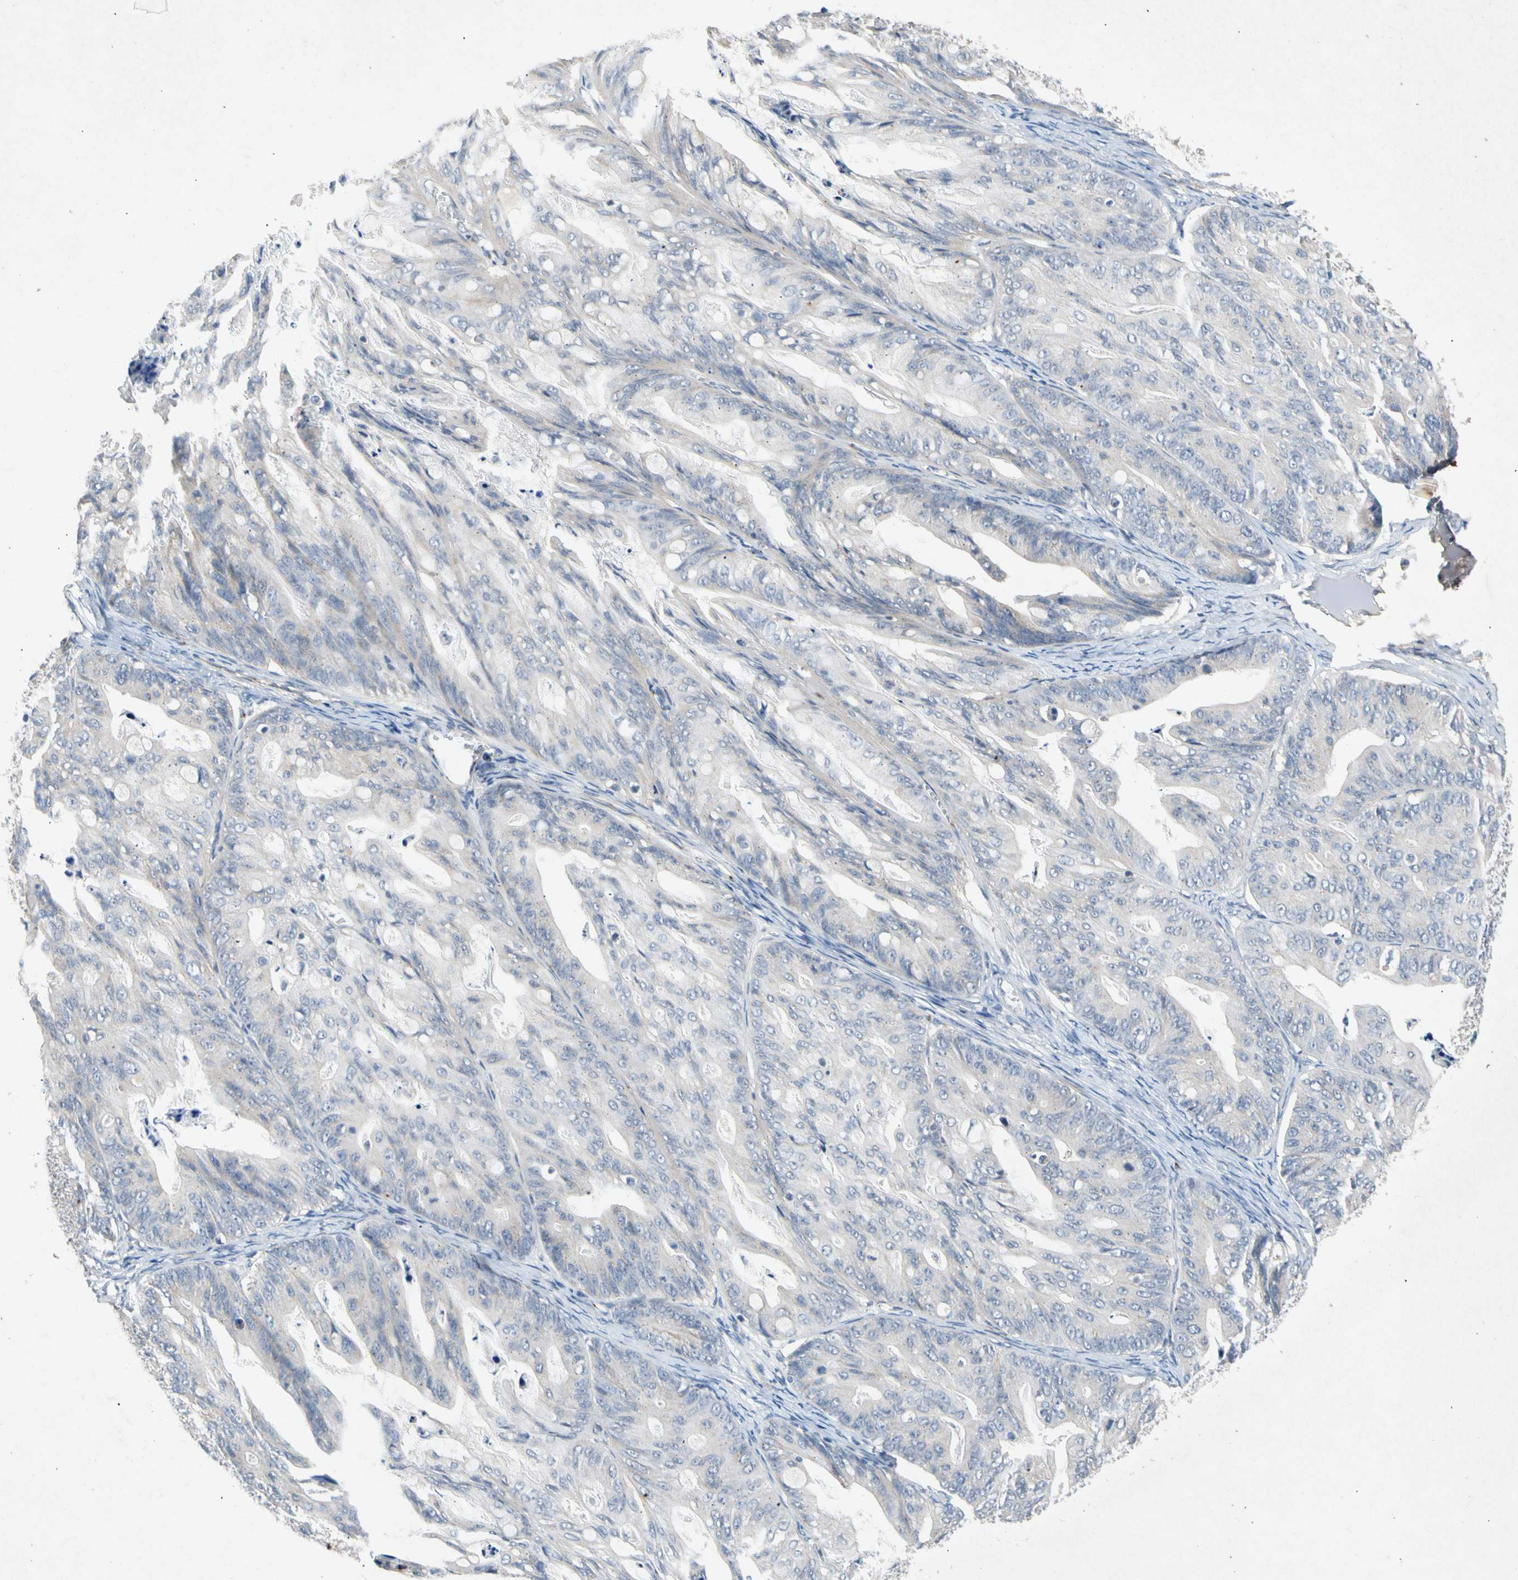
{"staining": {"intensity": "negative", "quantity": "none", "location": "none"}, "tissue": "ovarian cancer", "cell_type": "Tumor cells", "image_type": "cancer", "snomed": [{"axis": "morphology", "description": "Cystadenocarcinoma, mucinous, NOS"}, {"axis": "topography", "description": "Ovary"}], "caption": "Ovarian mucinous cystadenocarcinoma was stained to show a protein in brown. There is no significant staining in tumor cells. Nuclei are stained in blue.", "gene": "GASK1B", "patient": {"sex": "female", "age": 37}}